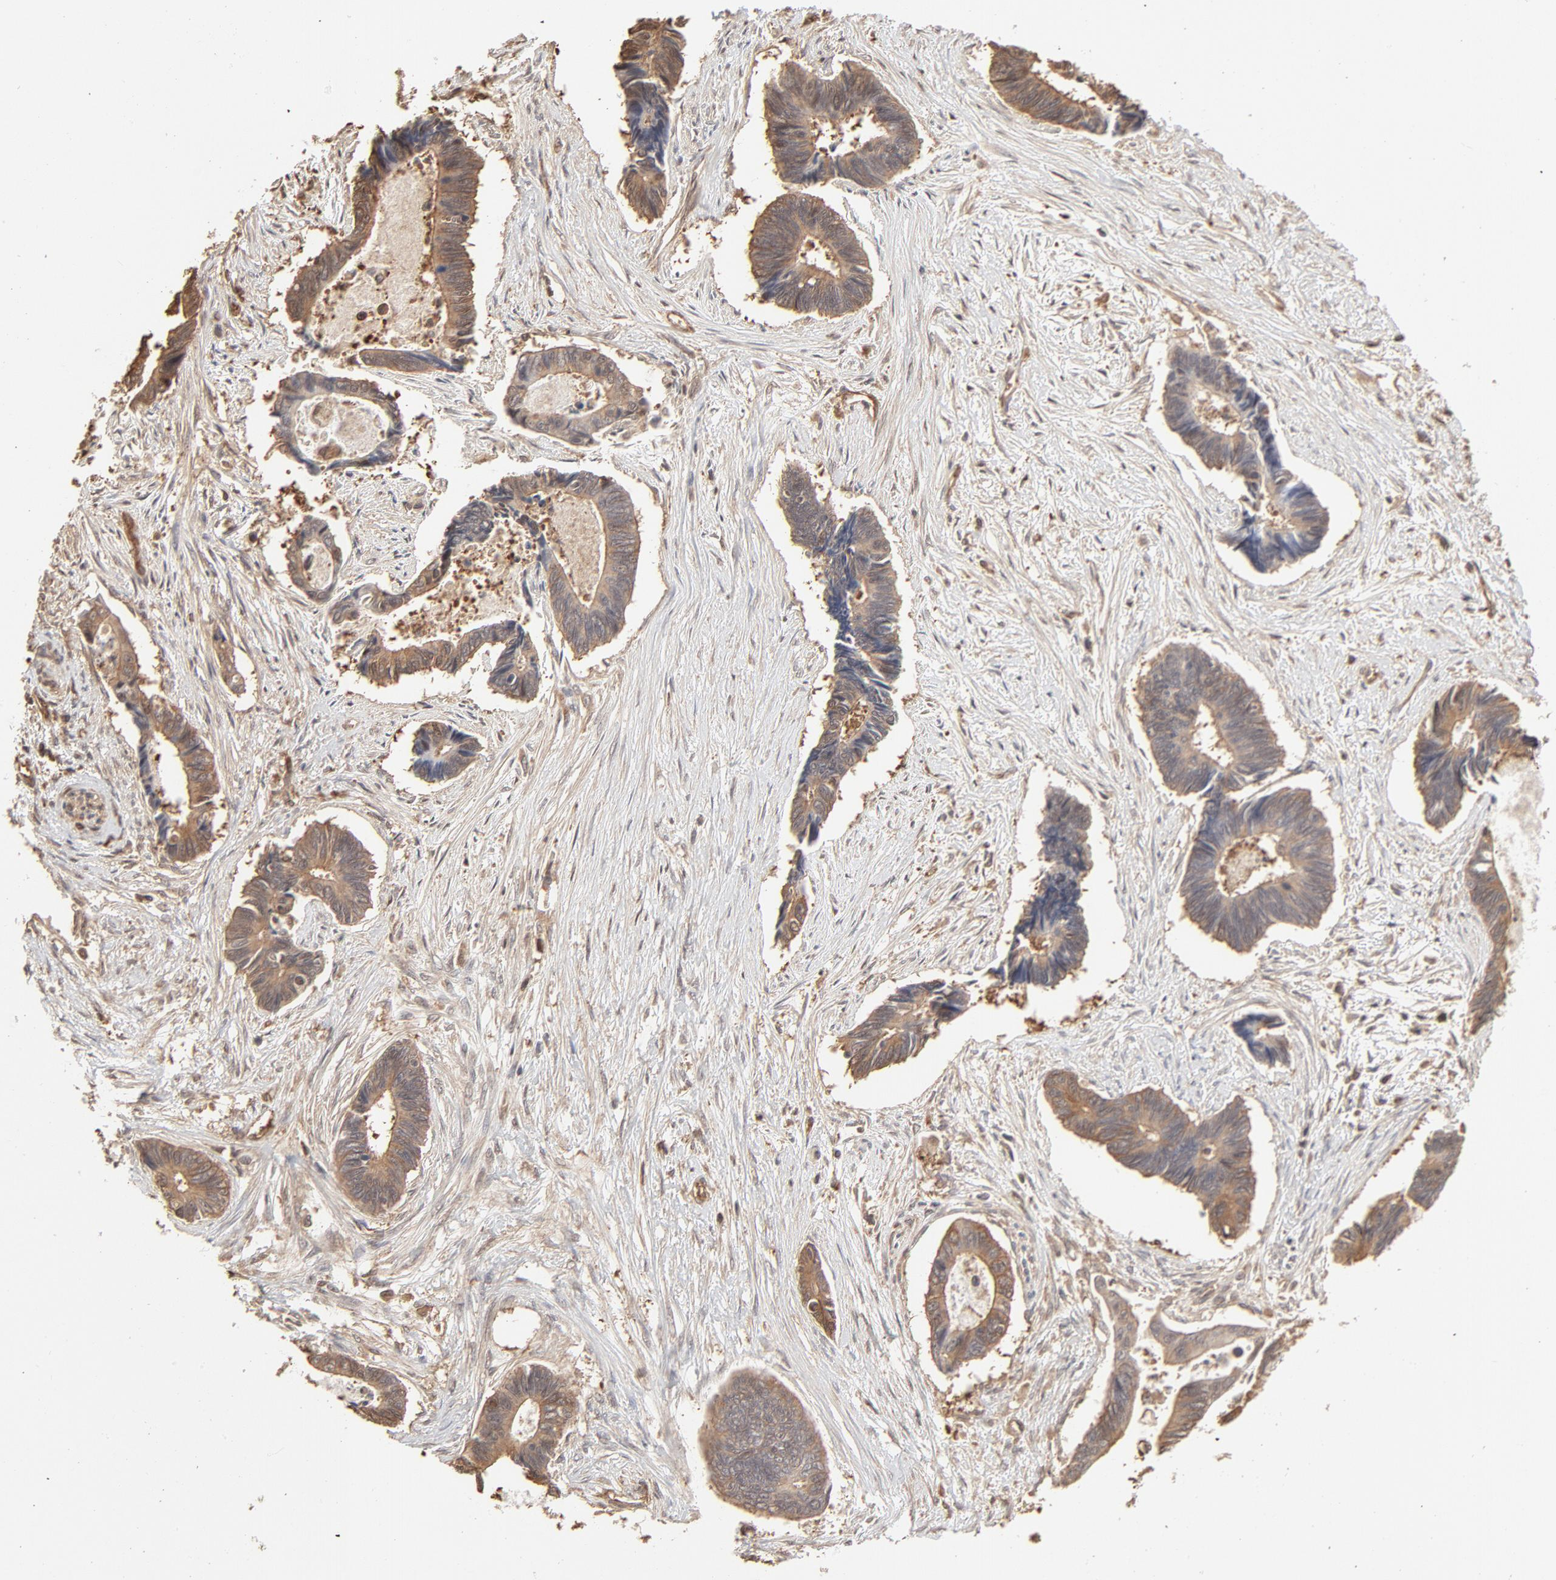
{"staining": {"intensity": "moderate", "quantity": ">75%", "location": "cytoplasmic/membranous"}, "tissue": "pancreatic cancer", "cell_type": "Tumor cells", "image_type": "cancer", "snomed": [{"axis": "morphology", "description": "Adenocarcinoma, NOS"}, {"axis": "topography", "description": "Pancreas"}], "caption": "Immunohistochemical staining of human adenocarcinoma (pancreatic) reveals medium levels of moderate cytoplasmic/membranous expression in approximately >75% of tumor cells. (DAB (3,3'-diaminobenzidine) IHC, brown staining for protein, blue staining for nuclei).", "gene": "PPP2CA", "patient": {"sex": "female", "age": 70}}